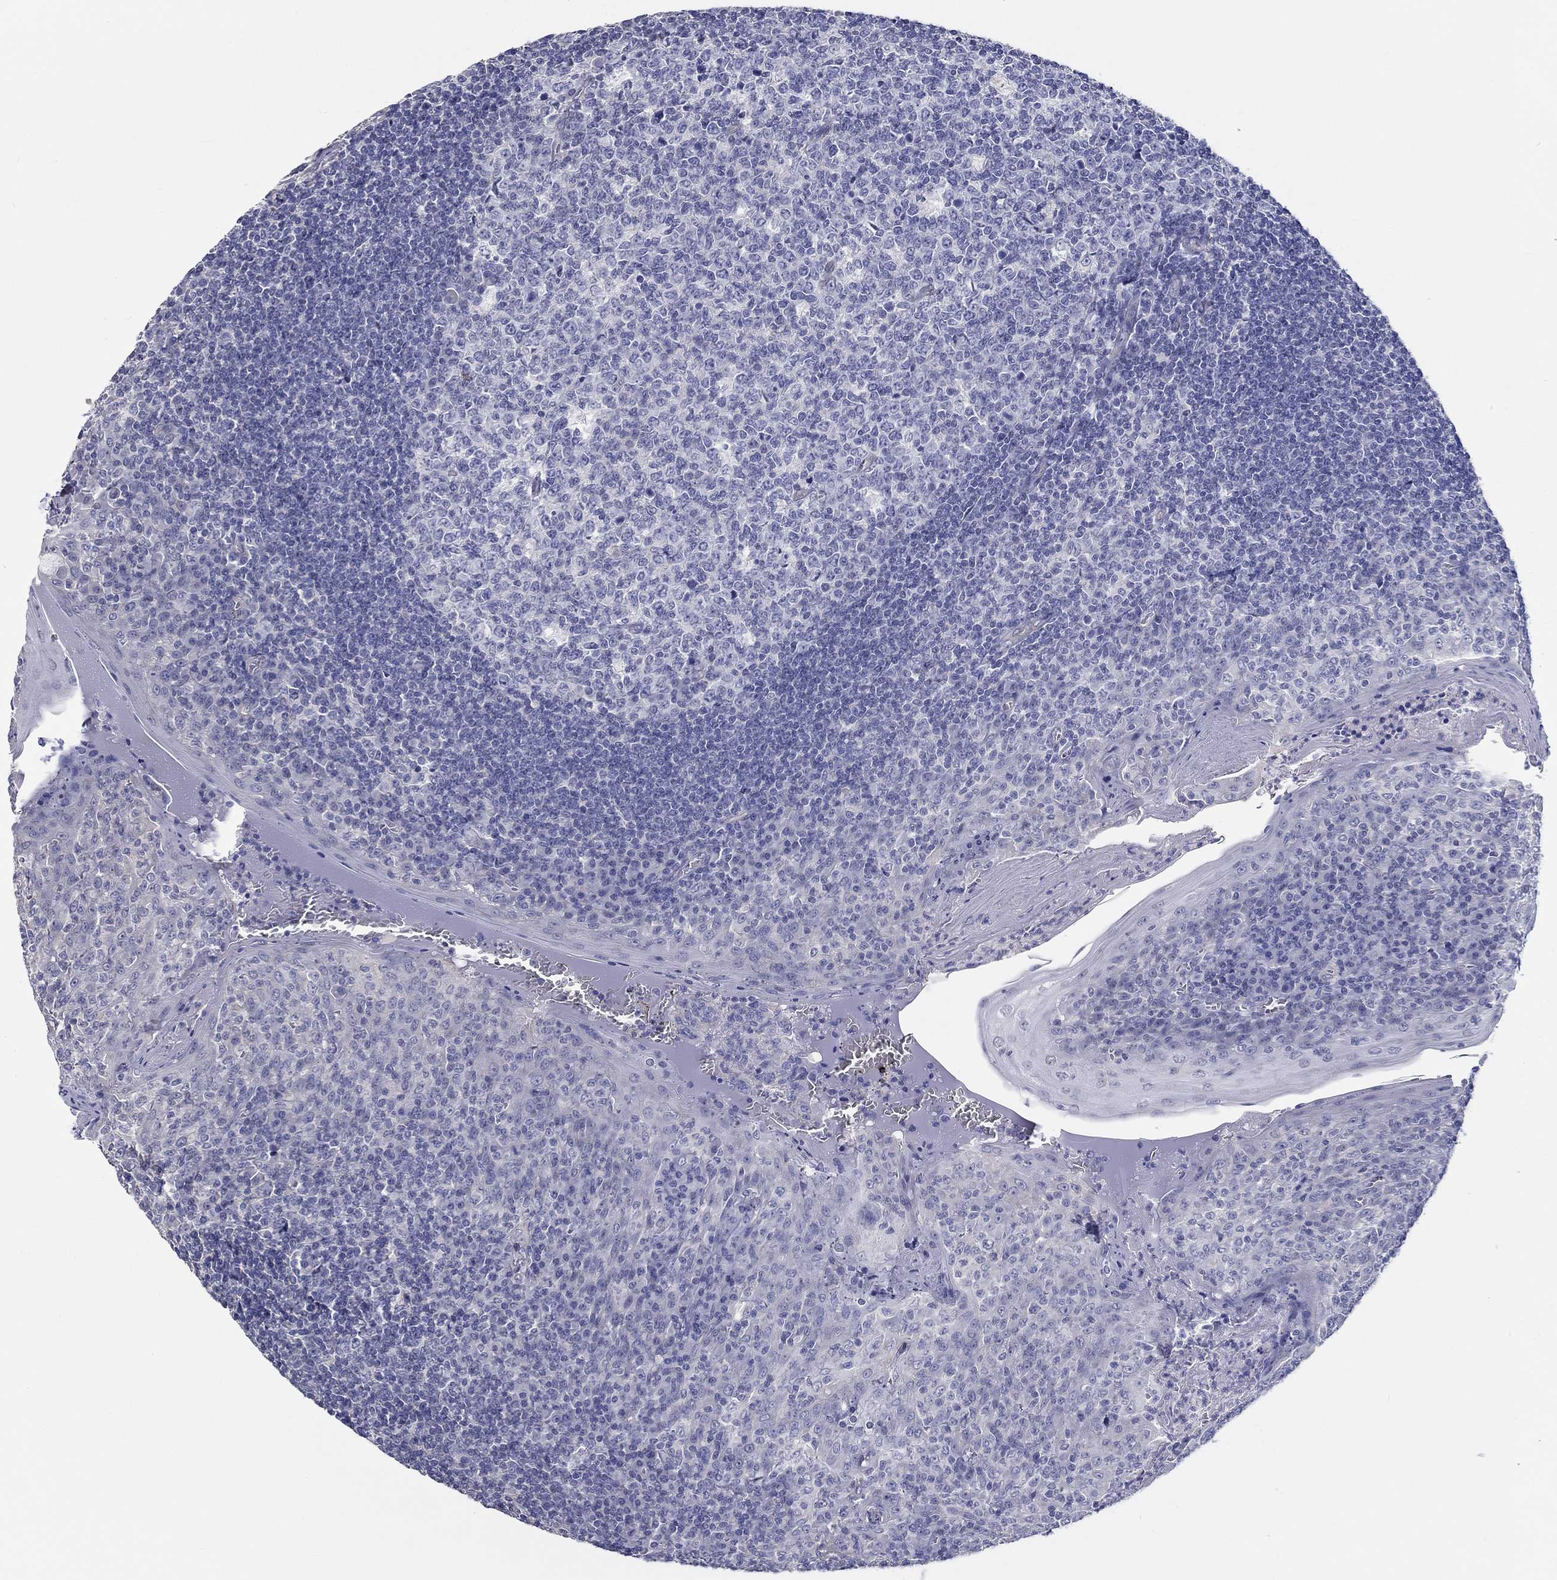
{"staining": {"intensity": "negative", "quantity": "none", "location": "none"}, "tissue": "tonsil", "cell_type": "Germinal center cells", "image_type": "normal", "snomed": [{"axis": "morphology", "description": "Normal tissue, NOS"}, {"axis": "topography", "description": "Tonsil"}], "caption": "Immunohistochemistry (IHC) of benign tonsil reveals no expression in germinal center cells. (DAB IHC, high magnification).", "gene": "CRYGD", "patient": {"sex": "female", "age": 13}}